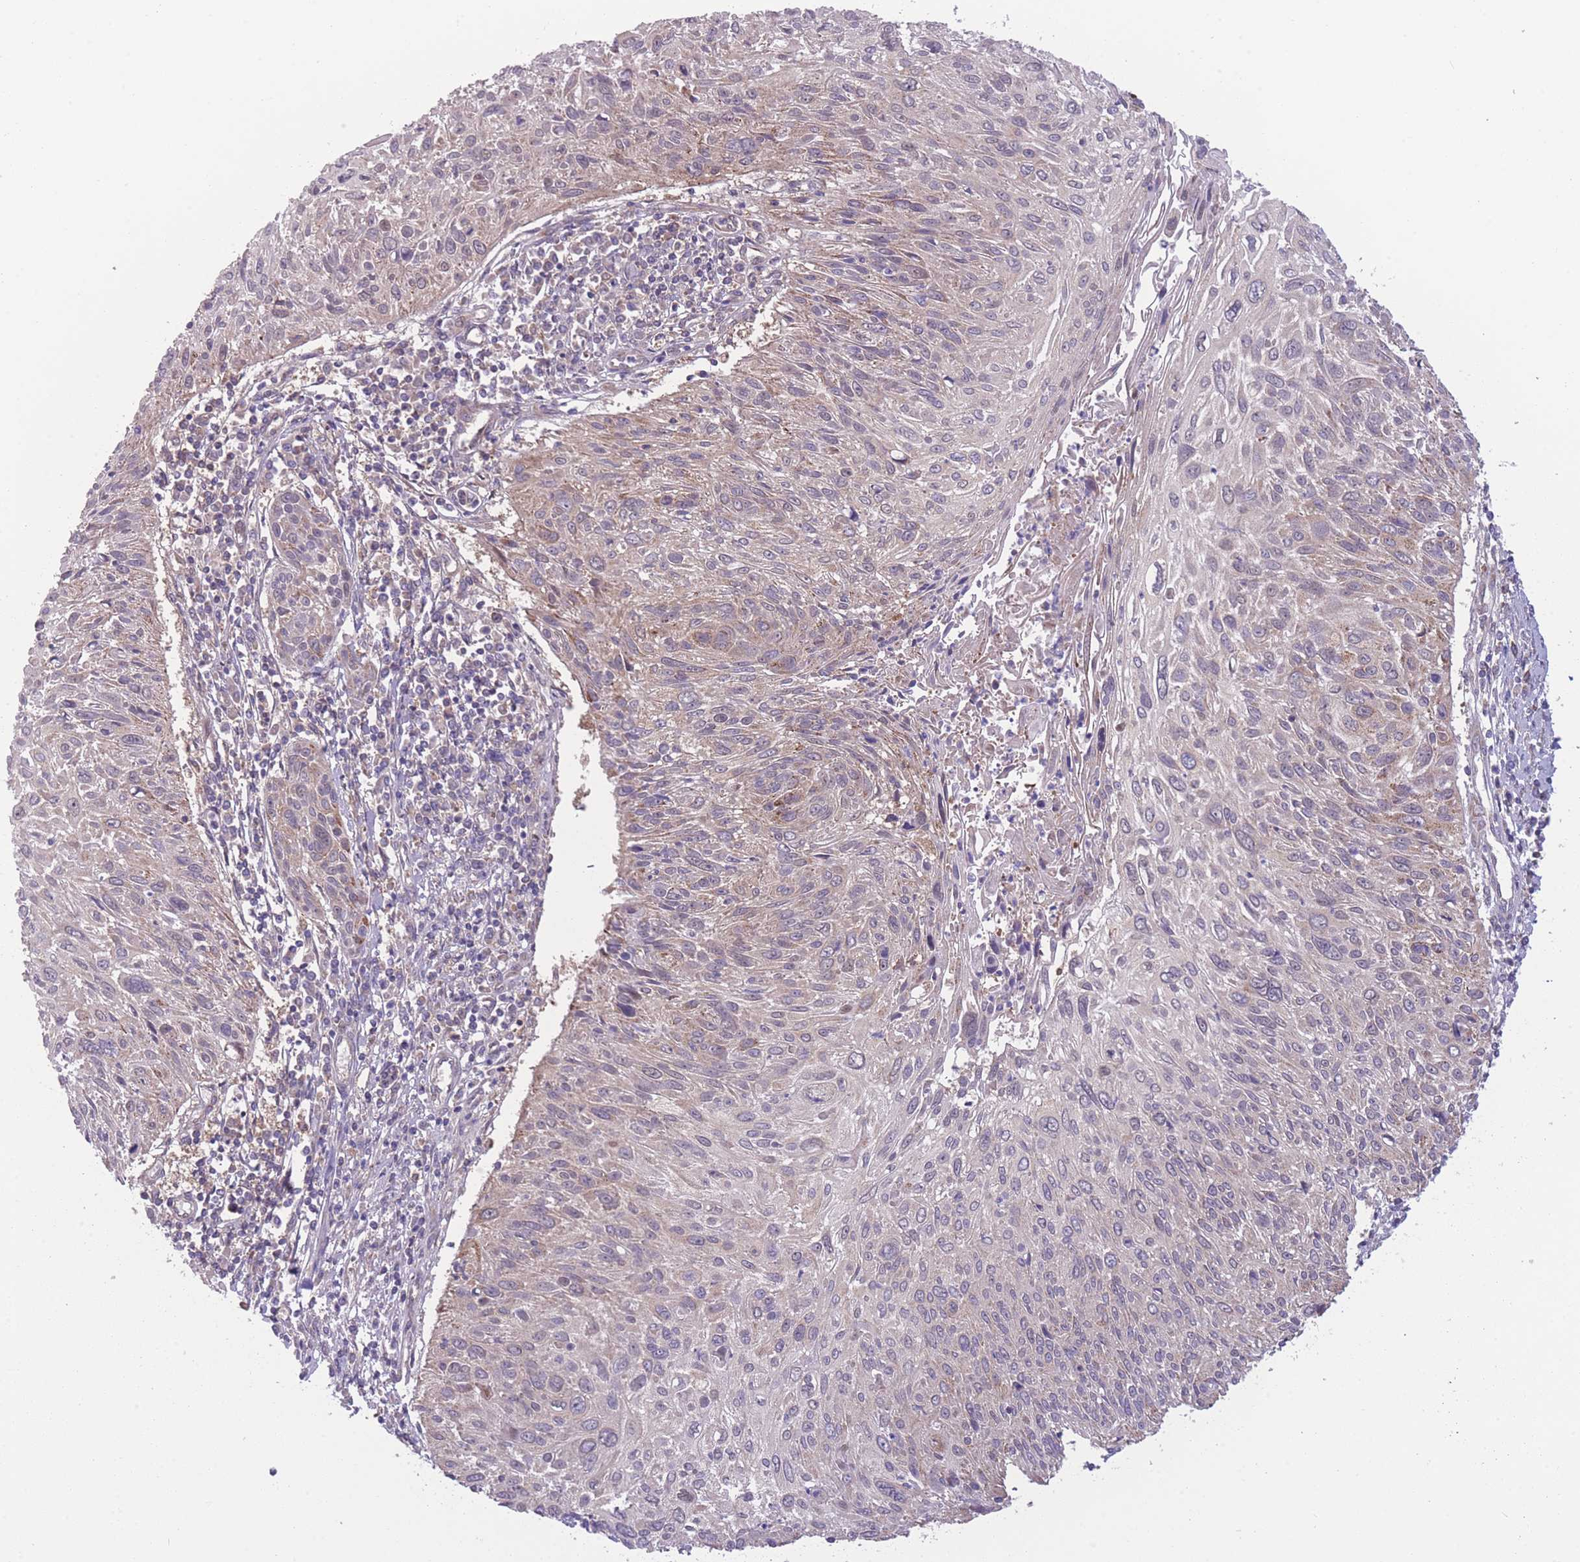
{"staining": {"intensity": "weak", "quantity": "25%-75%", "location": "cytoplasmic/membranous"}, "tissue": "cervical cancer", "cell_type": "Tumor cells", "image_type": "cancer", "snomed": [{"axis": "morphology", "description": "Squamous cell carcinoma, NOS"}, {"axis": "topography", "description": "Cervix"}], "caption": "A brown stain highlights weak cytoplasmic/membranous positivity of a protein in cervical squamous cell carcinoma tumor cells.", "gene": "CCT6B", "patient": {"sex": "female", "age": 51}}